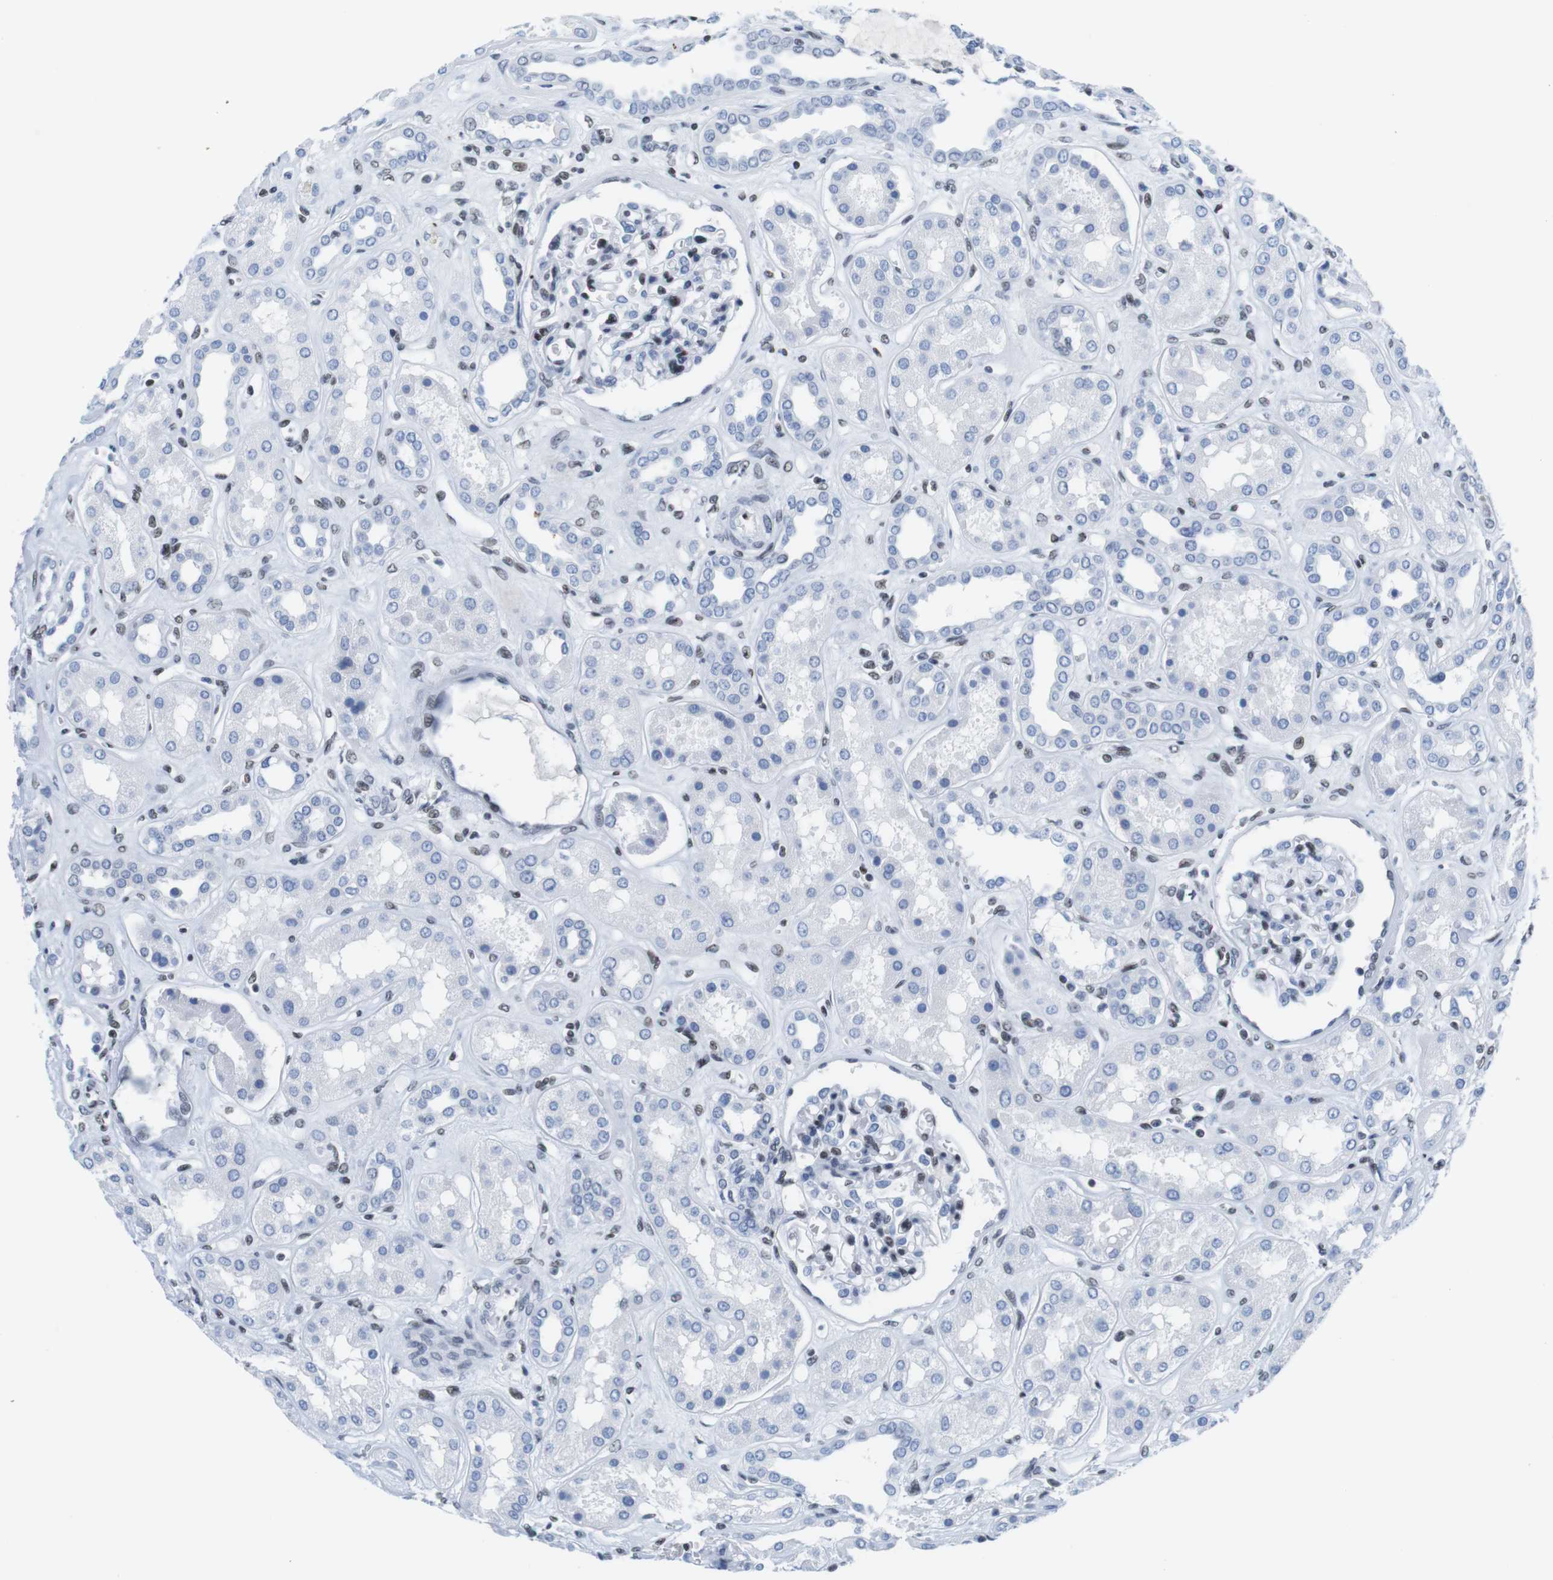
{"staining": {"intensity": "moderate", "quantity": "25%-75%", "location": "nuclear"}, "tissue": "kidney", "cell_type": "Cells in glomeruli", "image_type": "normal", "snomed": [{"axis": "morphology", "description": "Normal tissue, NOS"}, {"axis": "topography", "description": "Kidney"}], "caption": "Immunohistochemical staining of unremarkable kidney demonstrates medium levels of moderate nuclear positivity in approximately 25%-75% of cells in glomeruli.", "gene": "IFI16", "patient": {"sex": "male", "age": 59}}